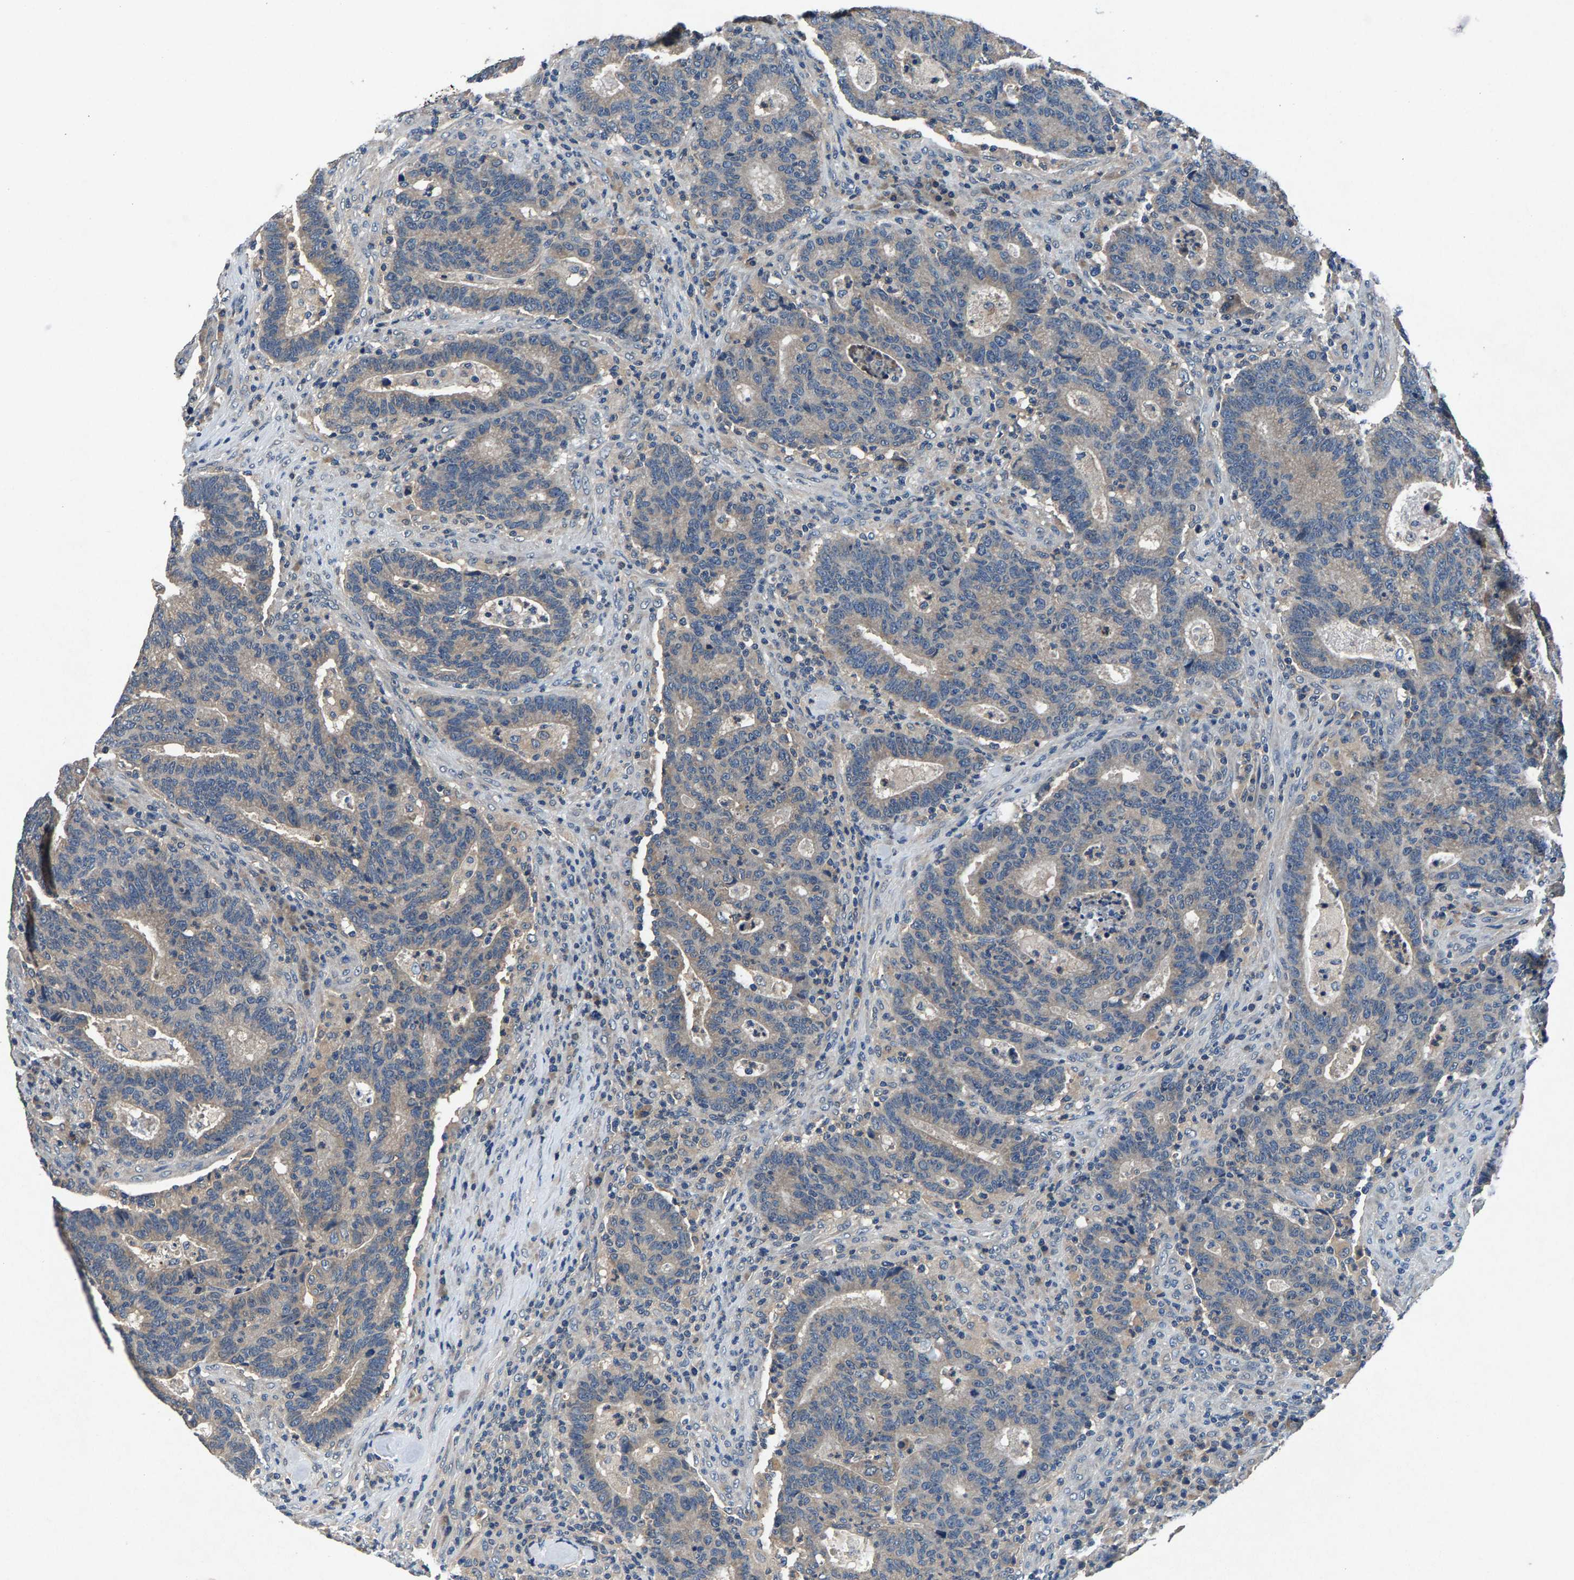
{"staining": {"intensity": "negative", "quantity": "none", "location": "none"}, "tissue": "colorectal cancer", "cell_type": "Tumor cells", "image_type": "cancer", "snomed": [{"axis": "morphology", "description": "Adenocarcinoma, NOS"}, {"axis": "topography", "description": "Colon"}], "caption": "Human colorectal adenocarcinoma stained for a protein using immunohistochemistry (IHC) reveals no positivity in tumor cells.", "gene": "PRXL2C", "patient": {"sex": "female", "age": 75}}